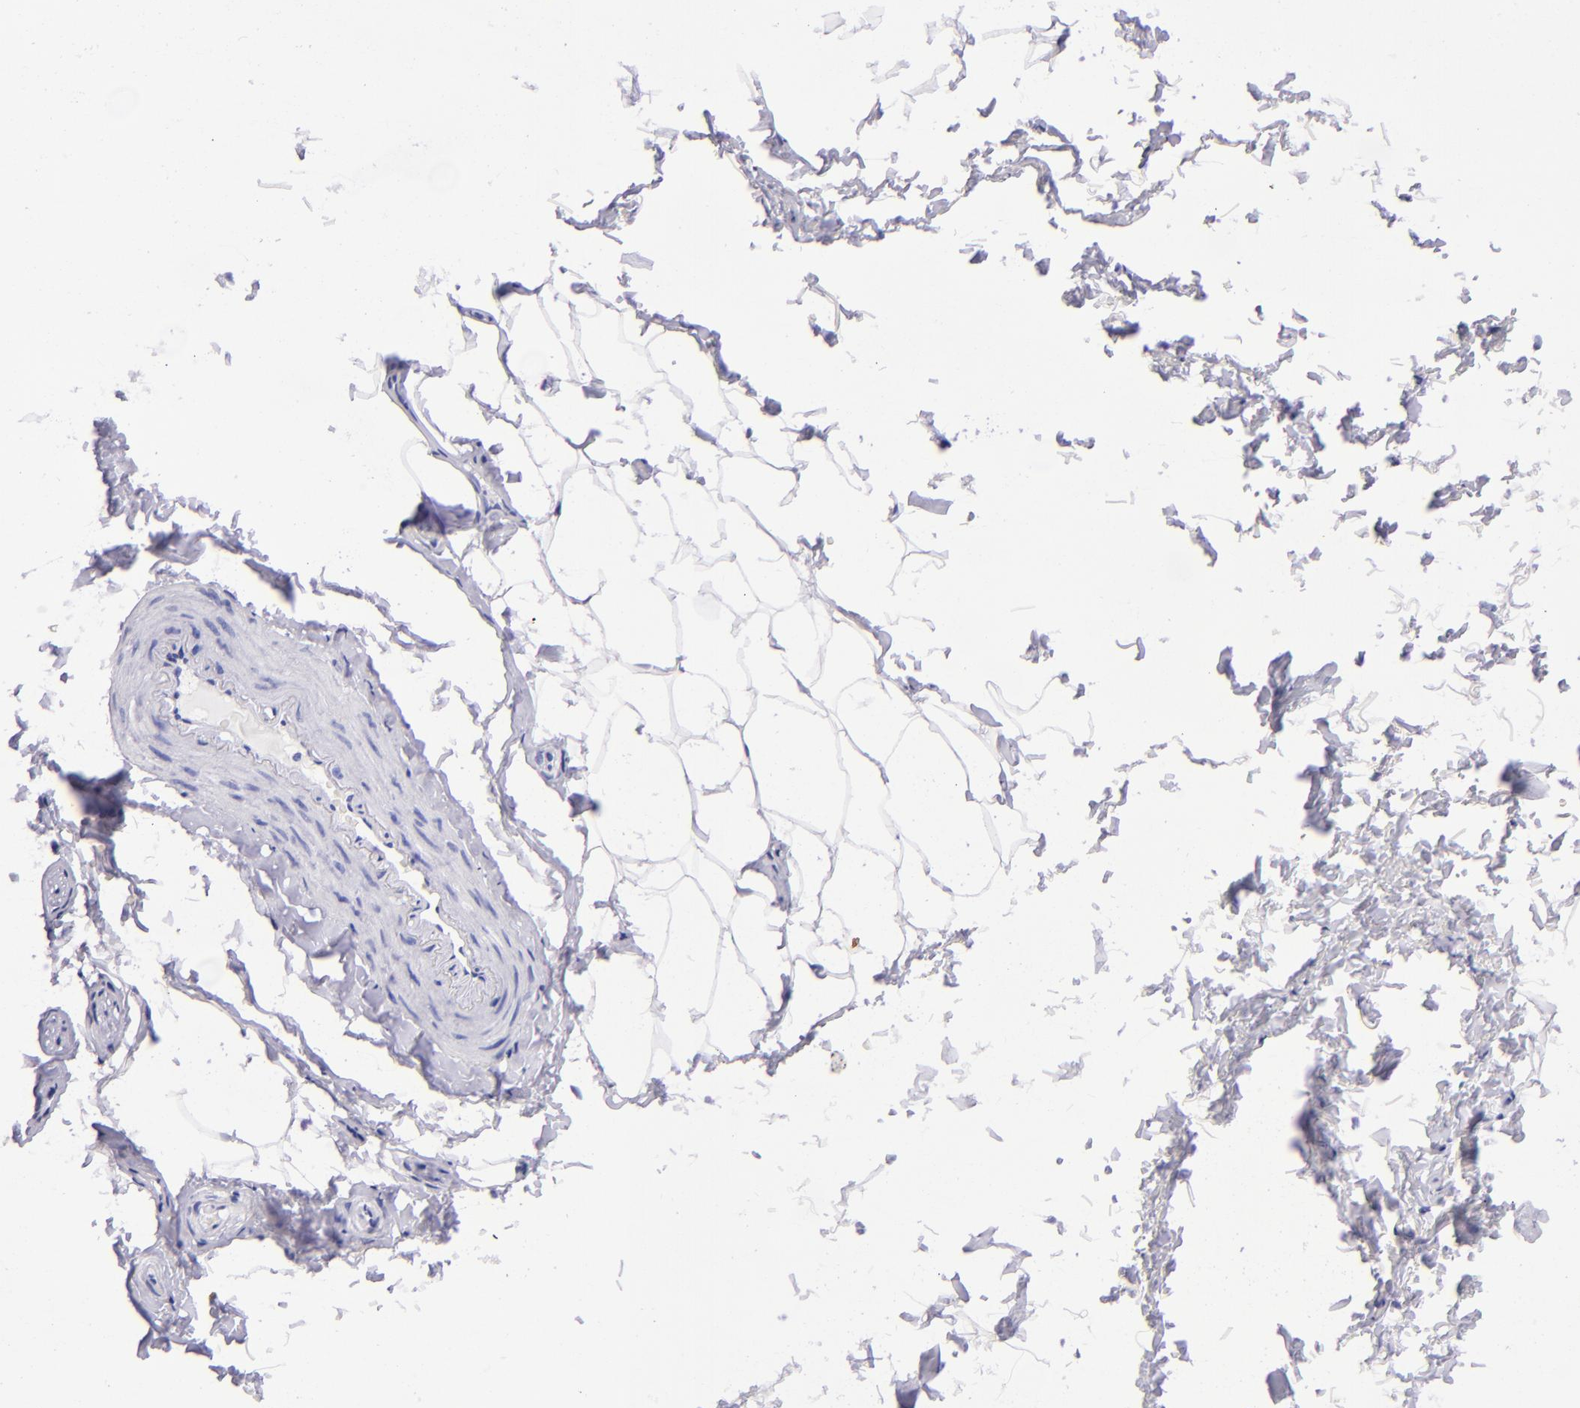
{"staining": {"intensity": "negative", "quantity": "none", "location": "none"}, "tissue": "adipose tissue", "cell_type": "Adipocytes", "image_type": "normal", "snomed": [{"axis": "morphology", "description": "Normal tissue, NOS"}, {"axis": "topography", "description": "Soft tissue"}, {"axis": "topography", "description": "Peripheral nerve tissue"}], "caption": "DAB (3,3'-diaminobenzidine) immunohistochemical staining of benign adipose tissue demonstrates no significant expression in adipocytes.", "gene": "TYRP1", "patient": {"sex": "female", "age": 68}}